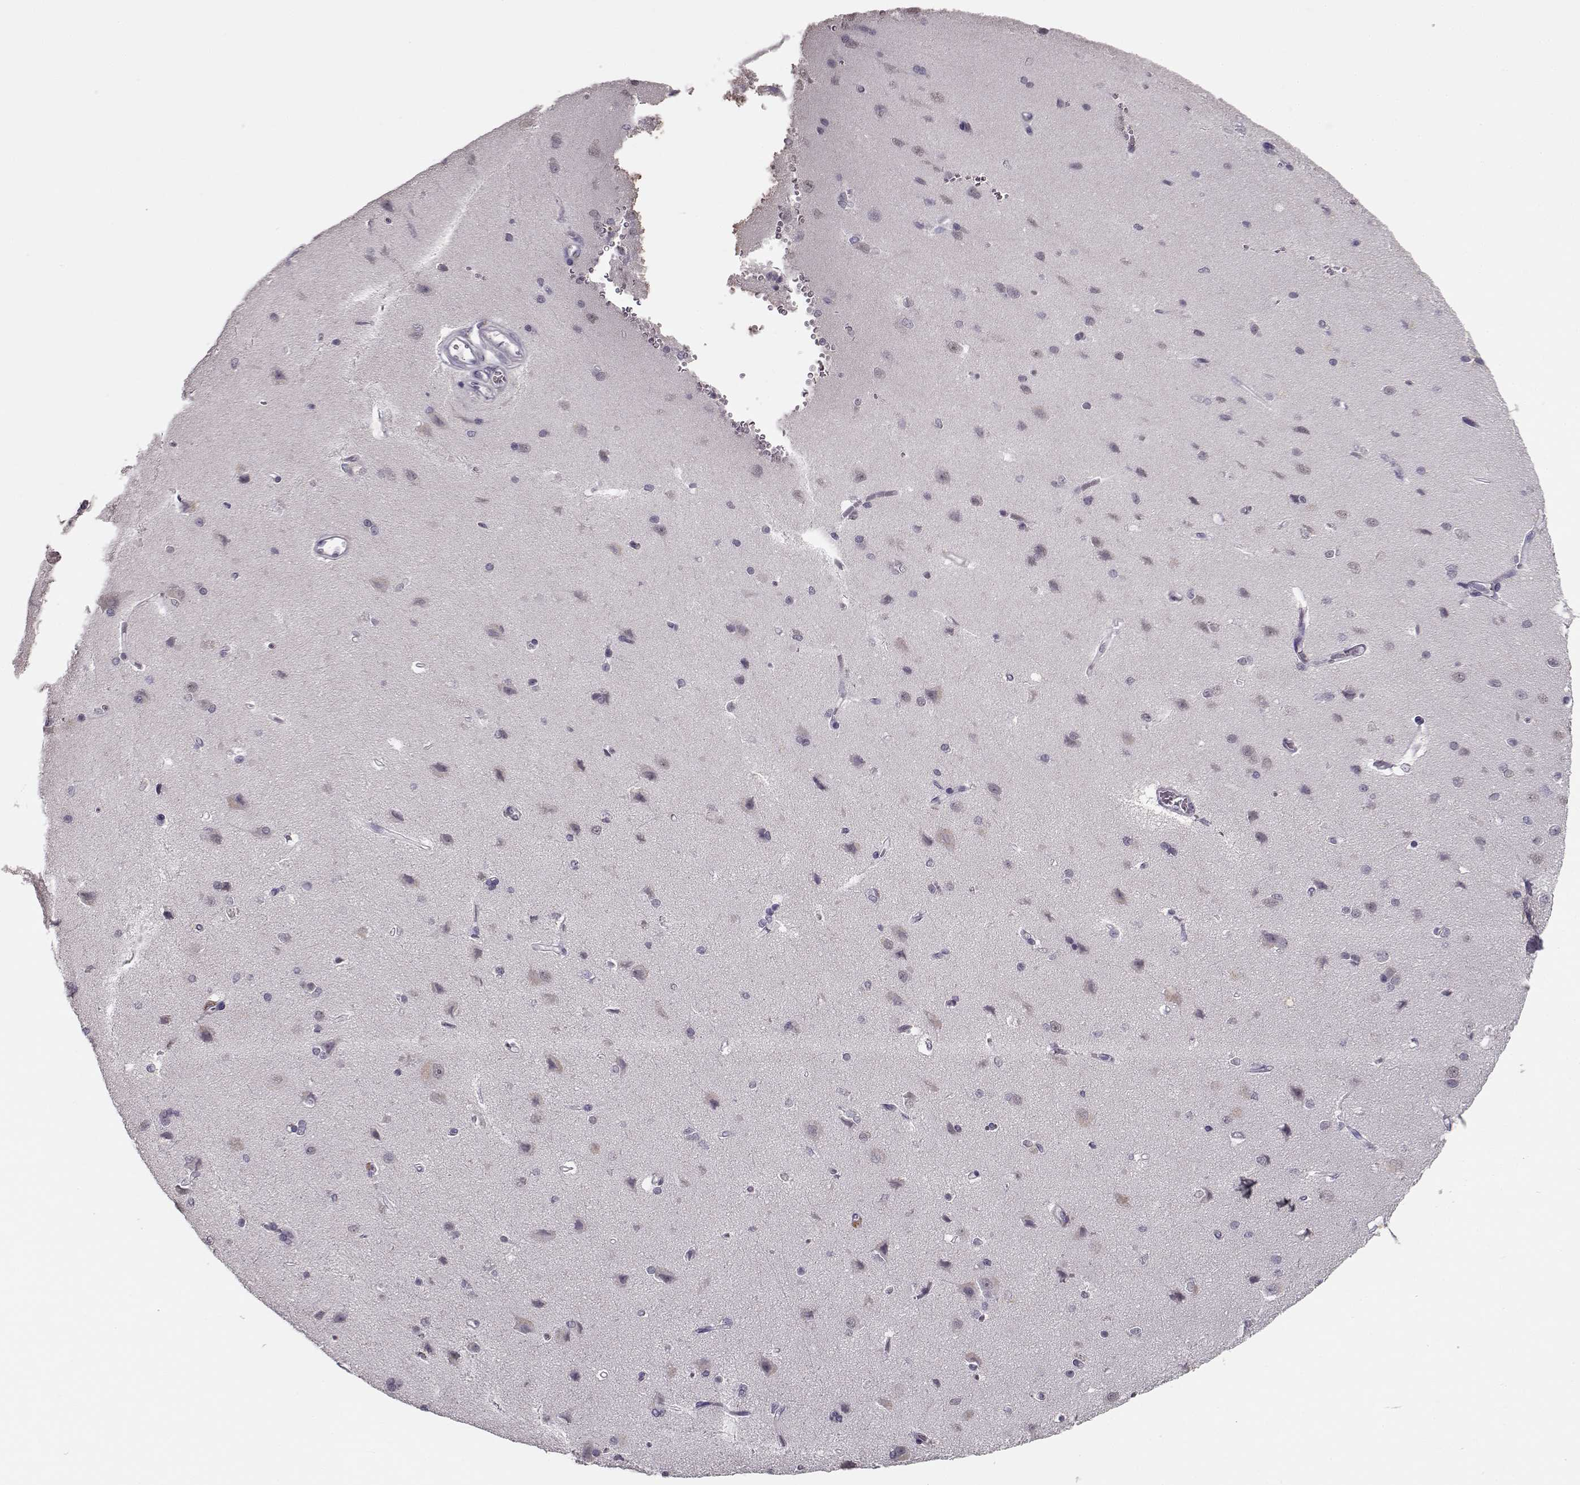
{"staining": {"intensity": "negative", "quantity": "none", "location": "none"}, "tissue": "cerebral cortex", "cell_type": "Endothelial cells", "image_type": "normal", "snomed": [{"axis": "morphology", "description": "Normal tissue, NOS"}, {"axis": "topography", "description": "Cerebral cortex"}], "caption": "Endothelial cells show no significant staining in benign cerebral cortex. (Brightfield microscopy of DAB (3,3'-diaminobenzidine) immunohistochemistry (IHC) at high magnification).", "gene": "RP1L1", "patient": {"sex": "male", "age": 37}}